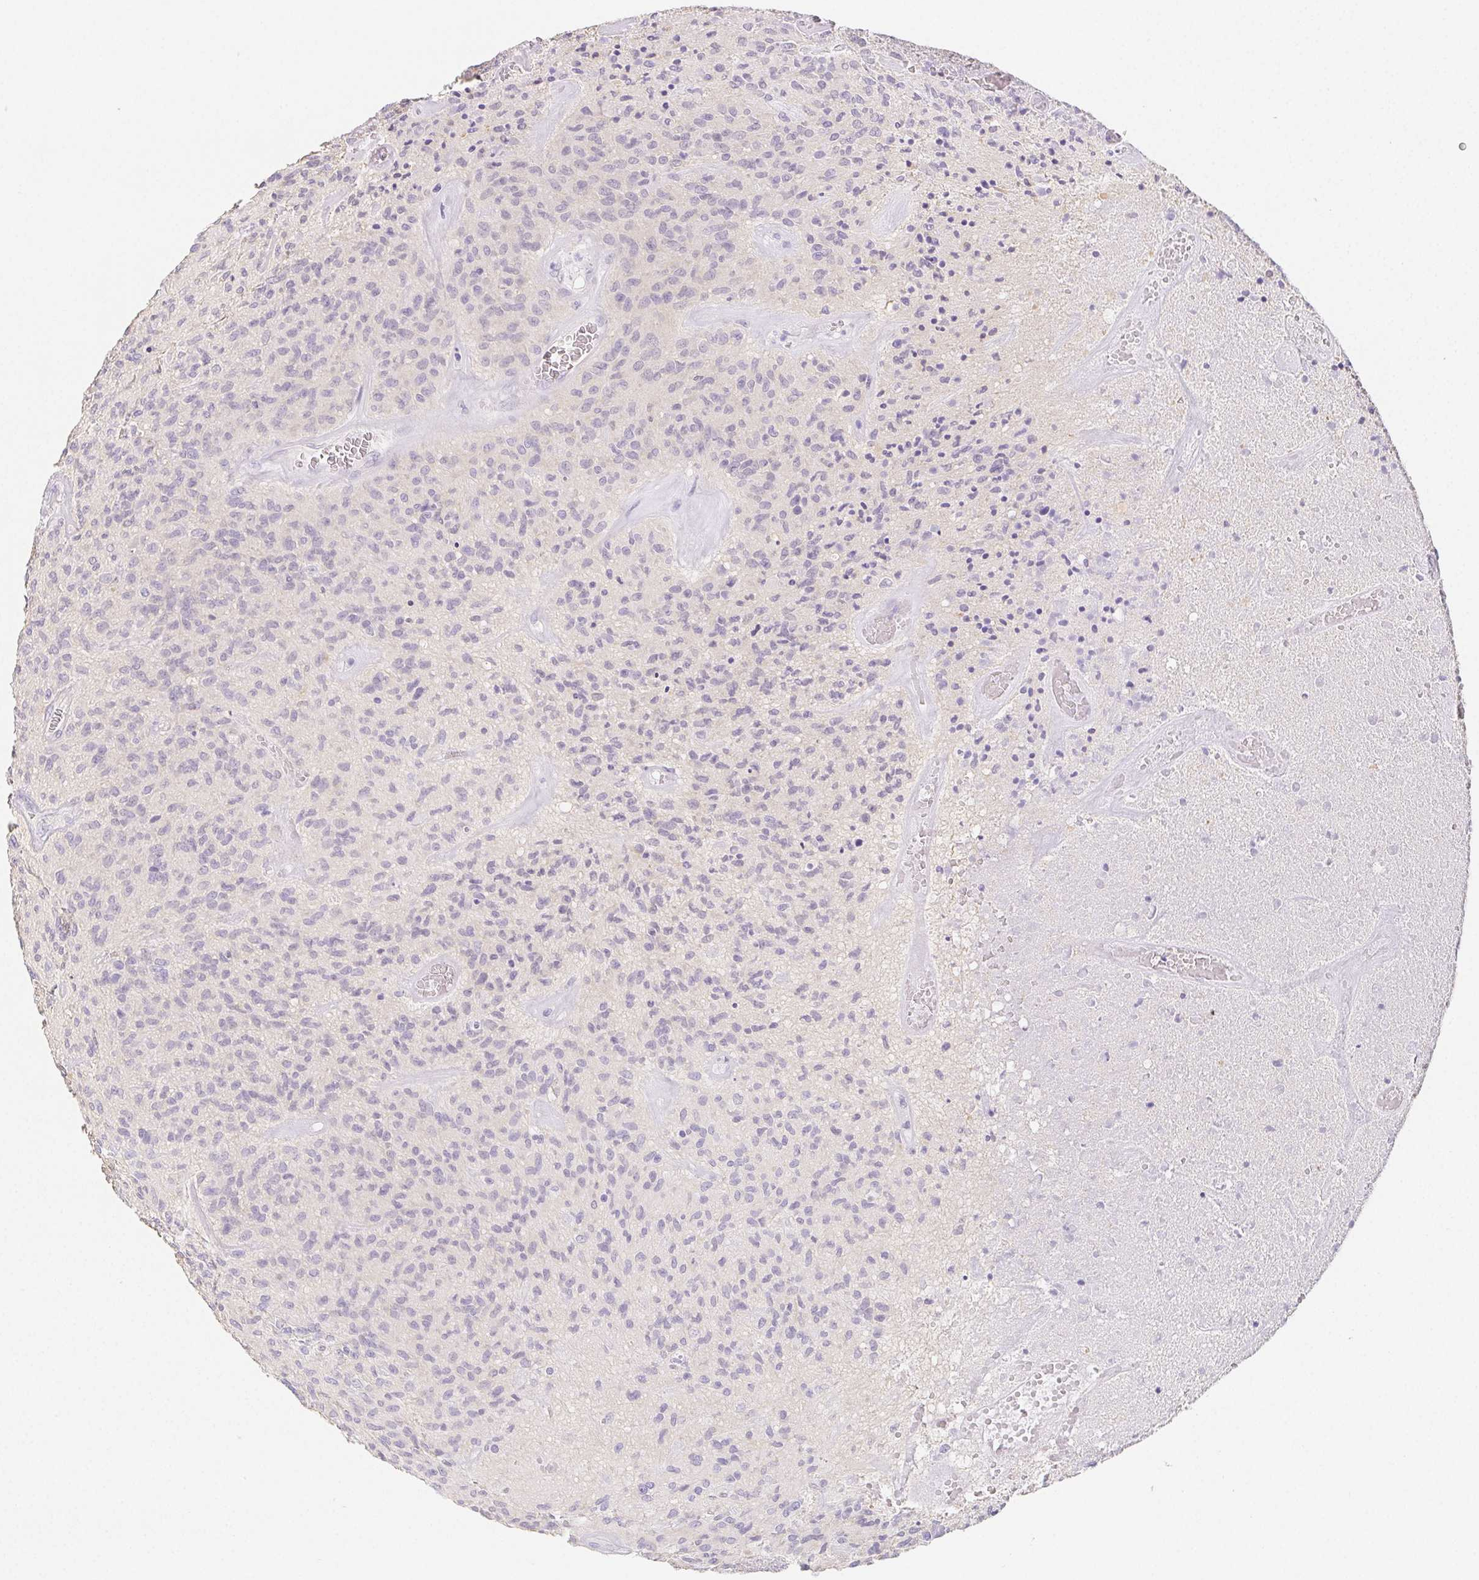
{"staining": {"intensity": "negative", "quantity": "none", "location": "none"}, "tissue": "glioma", "cell_type": "Tumor cells", "image_type": "cancer", "snomed": [{"axis": "morphology", "description": "Glioma, malignant, High grade"}, {"axis": "topography", "description": "Brain"}], "caption": "This is a micrograph of immunohistochemistry (IHC) staining of glioma, which shows no positivity in tumor cells.", "gene": "ZBBX", "patient": {"sex": "male", "age": 76}}